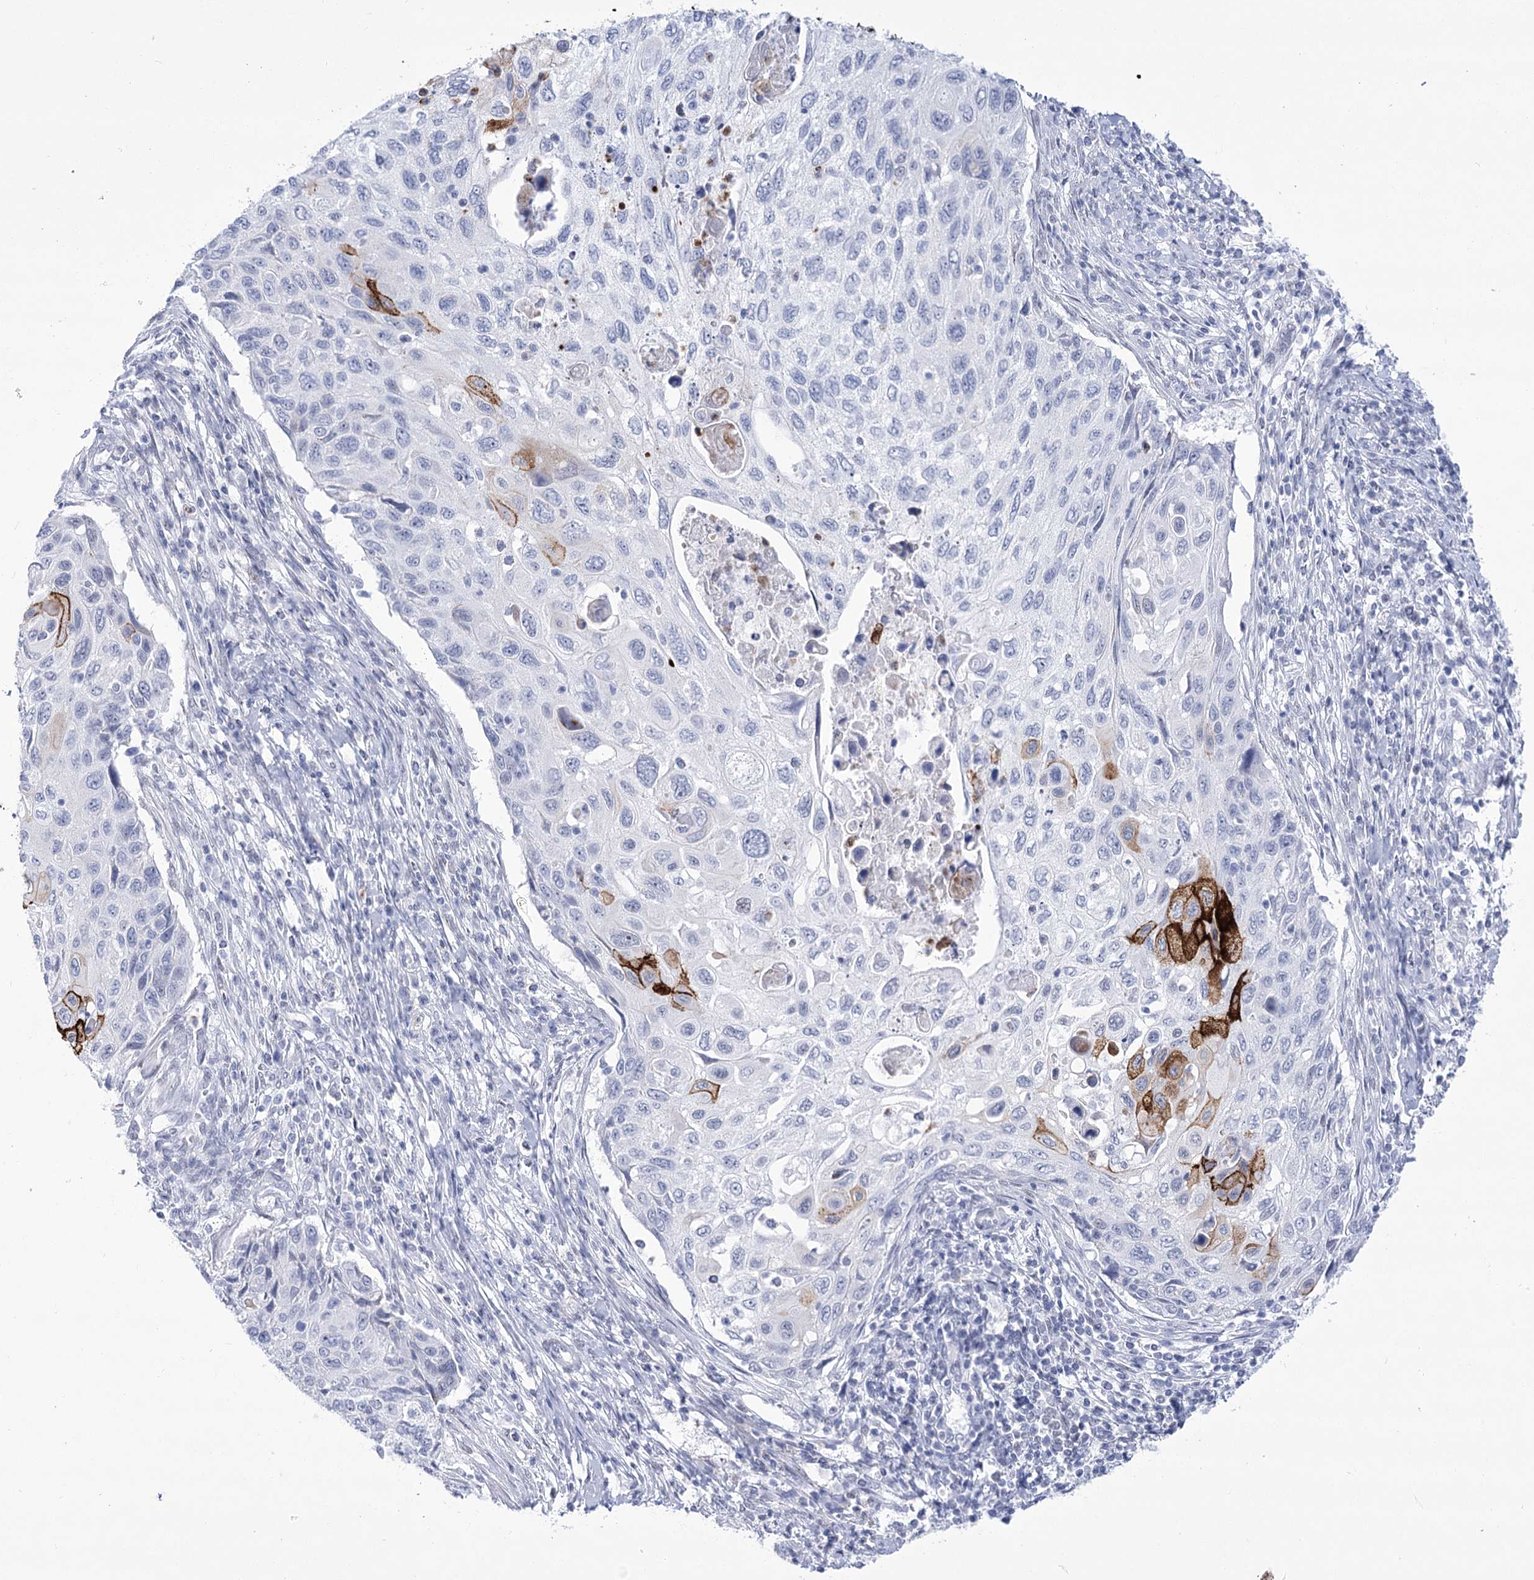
{"staining": {"intensity": "moderate", "quantity": "<25%", "location": "cytoplasmic/membranous"}, "tissue": "cervical cancer", "cell_type": "Tumor cells", "image_type": "cancer", "snomed": [{"axis": "morphology", "description": "Squamous cell carcinoma, NOS"}, {"axis": "topography", "description": "Cervix"}], "caption": "This histopathology image shows immunohistochemistry (IHC) staining of cervical cancer, with low moderate cytoplasmic/membranous staining in approximately <25% of tumor cells.", "gene": "HORMAD1", "patient": {"sex": "female", "age": 70}}